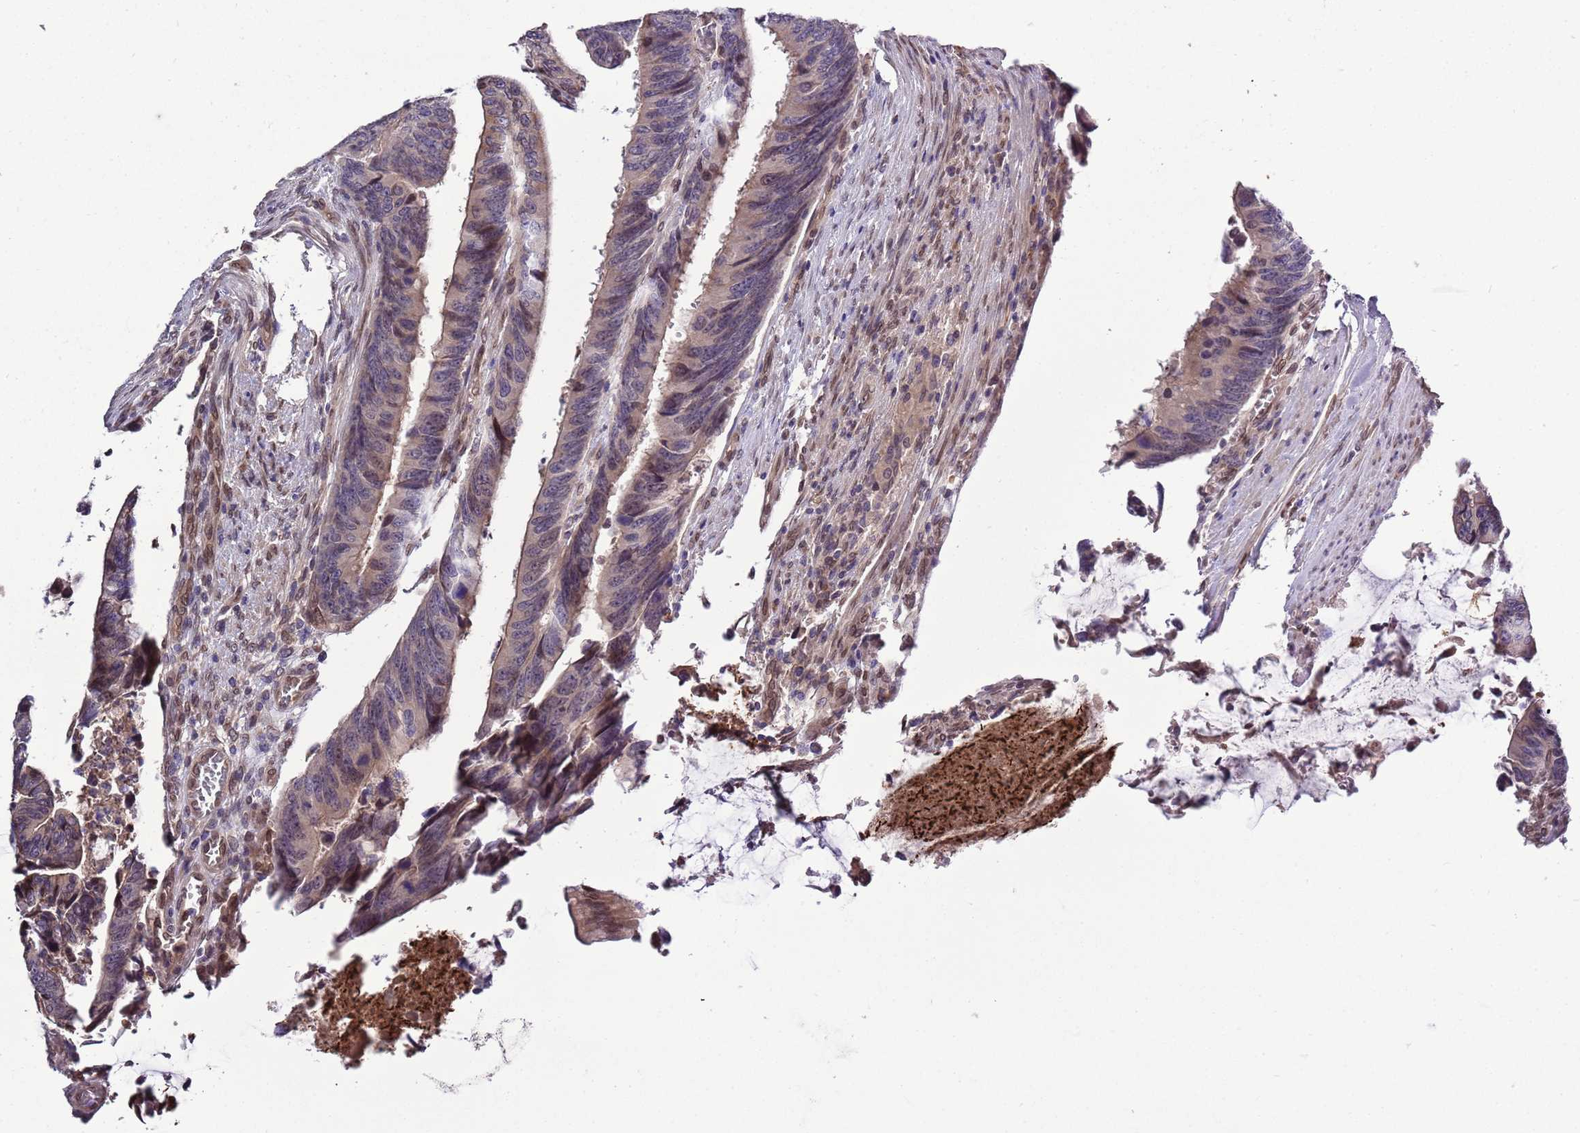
{"staining": {"intensity": "weak", "quantity": "<25%", "location": "cytoplasmic/membranous"}, "tissue": "colorectal cancer", "cell_type": "Tumor cells", "image_type": "cancer", "snomed": [{"axis": "morphology", "description": "Adenocarcinoma, NOS"}, {"axis": "topography", "description": "Colon"}], "caption": "This is an IHC photomicrograph of colorectal cancer (adenocarcinoma). There is no expression in tumor cells.", "gene": "ZNF665", "patient": {"sex": "male", "age": 87}}